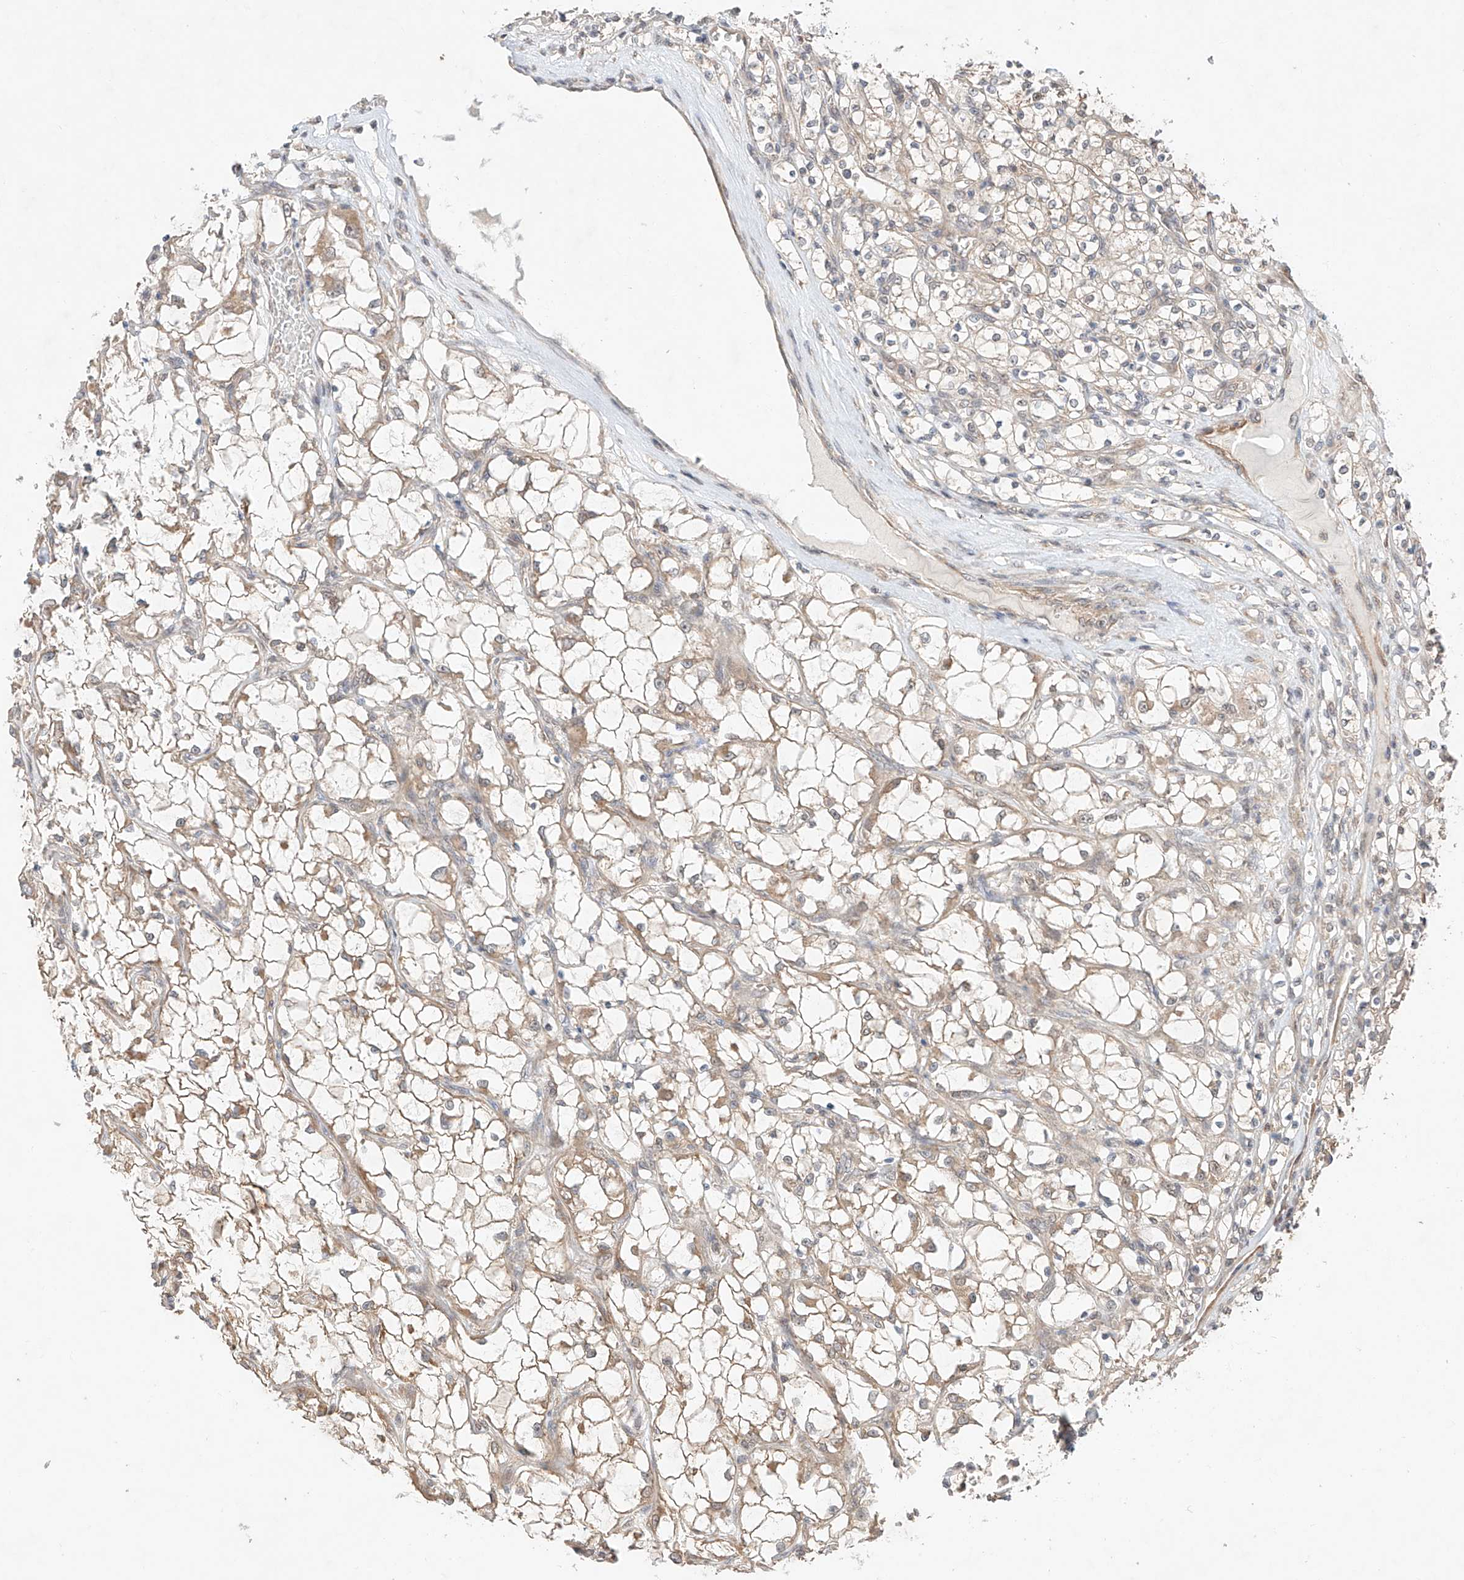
{"staining": {"intensity": "negative", "quantity": "none", "location": "none"}, "tissue": "renal cancer", "cell_type": "Tumor cells", "image_type": "cancer", "snomed": [{"axis": "morphology", "description": "Adenocarcinoma, NOS"}, {"axis": "topography", "description": "Kidney"}], "caption": "Immunohistochemistry image of renal cancer (adenocarcinoma) stained for a protein (brown), which demonstrates no positivity in tumor cells. (DAB (3,3'-diaminobenzidine) immunohistochemistry with hematoxylin counter stain).", "gene": "TSR2", "patient": {"sex": "female", "age": 69}}